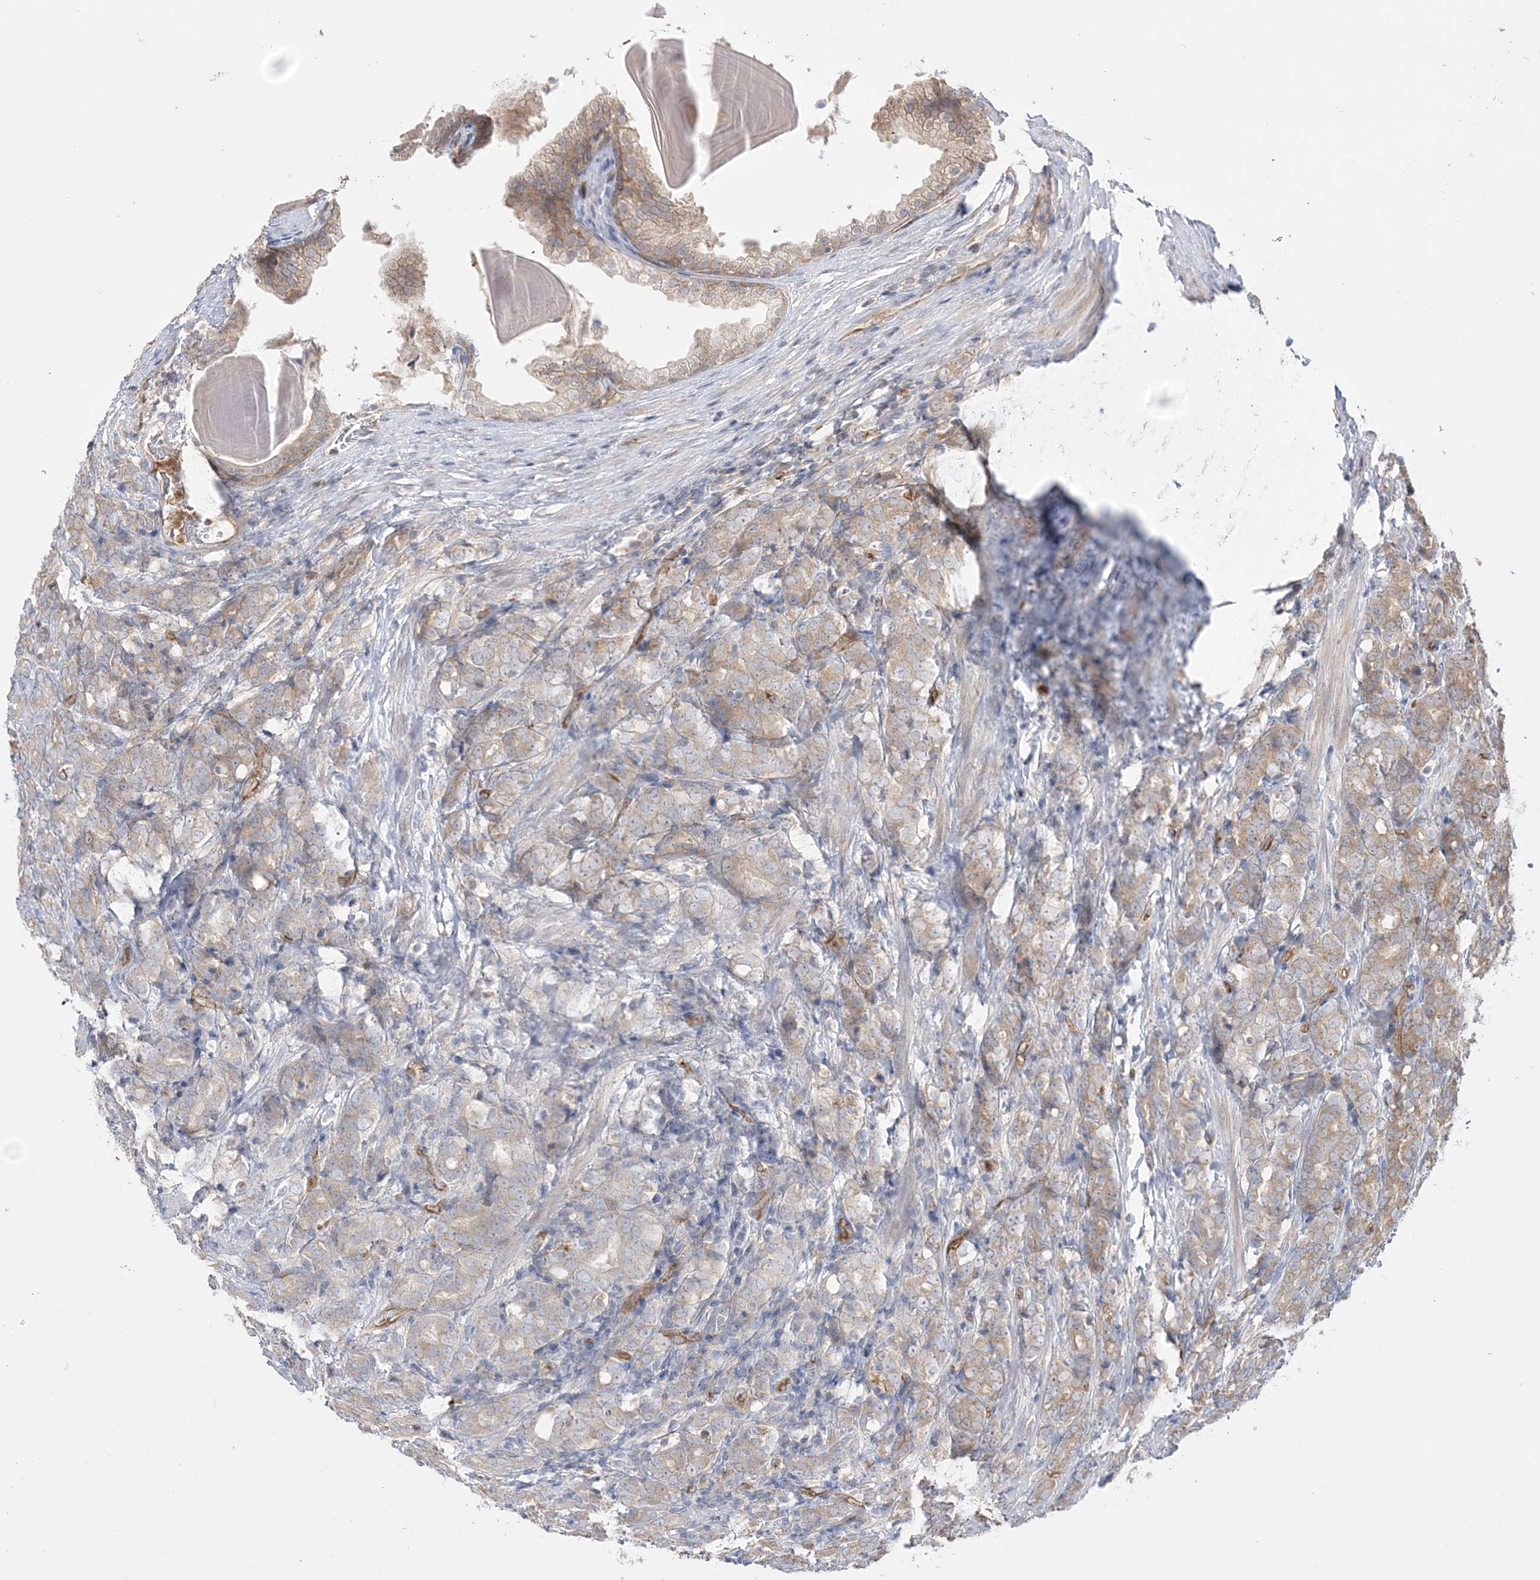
{"staining": {"intensity": "weak", "quantity": ">75%", "location": "cytoplasmic/membranous"}, "tissue": "prostate cancer", "cell_type": "Tumor cells", "image_type": "cancer", "snomed": [{"axis": "morphology", "description": "Adenocarcinoma, High grade"}, {"axis": "topography", "description": "Prostate"}], "caption": "A high-resolution histopathology image shows immunohistochemistry staining of prostate high-grade adenocarcinoma, which shows weak cytoplasmic/membranous positivity in approximately >75% of tumor cells. The staining was performed using DAB, with brown indicating positive protein expression. Nuclei are stained blue with hematoxylin.", "gene": "FARSB", "patient": {"sex": "male", "age": 62}}